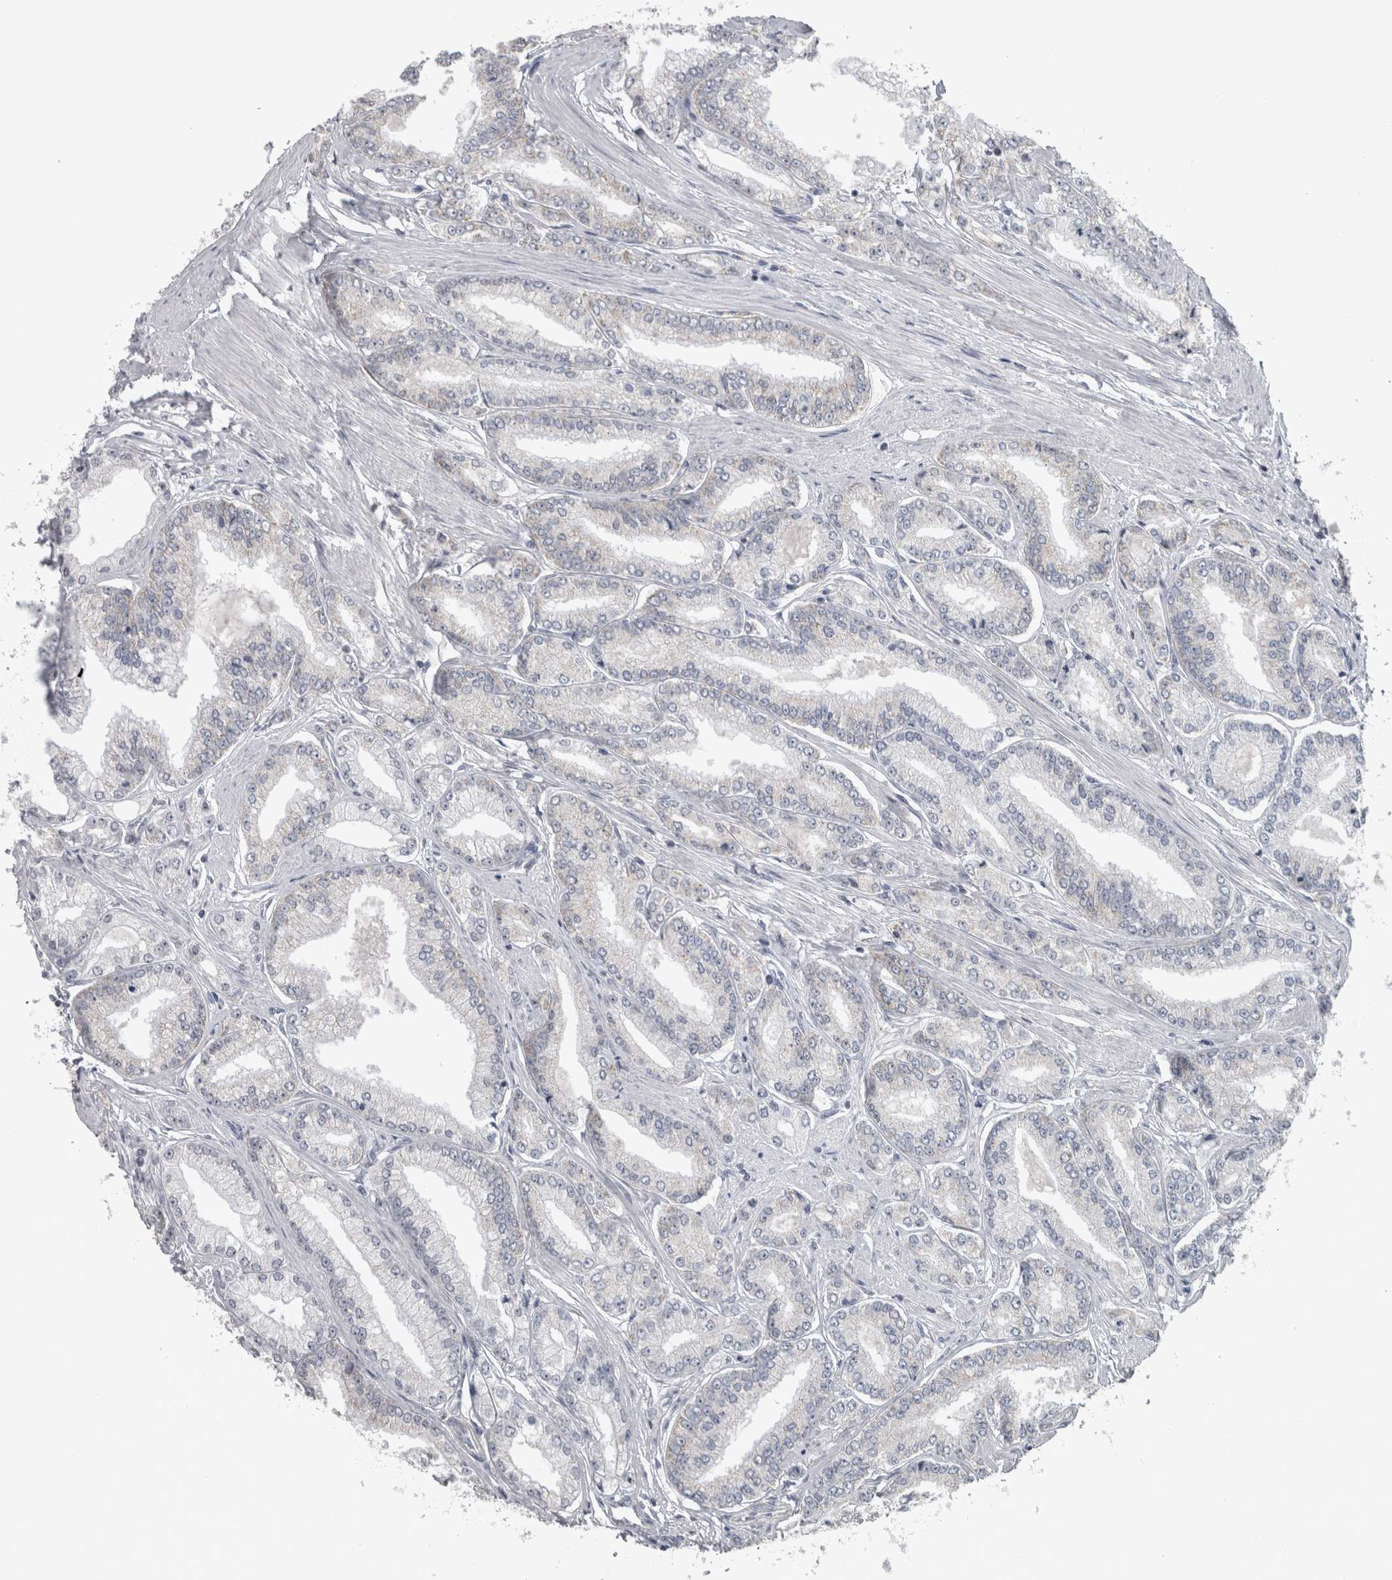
{"staining": {"intensity": "negative", "quantity": "none", "location": "none"}, "tissue": "prostate cancer", "cell_type": "Tumor cells", "image_type": "cancer", "snomed": [{"axis": "morphology", "description": "Adenocarcinoma, Low grade"}, {"axis": "topography", "description": "Prostate"}], "caption": "Adenocarcinoma (low-grade) (prostate) was stained to show a protein in brown. There is no significant expression in tumor cells. (IHC, brightfield microscopy, high magnification).", "gene": "OR2K2", "patient": {"sex": "male", "age": 52}}